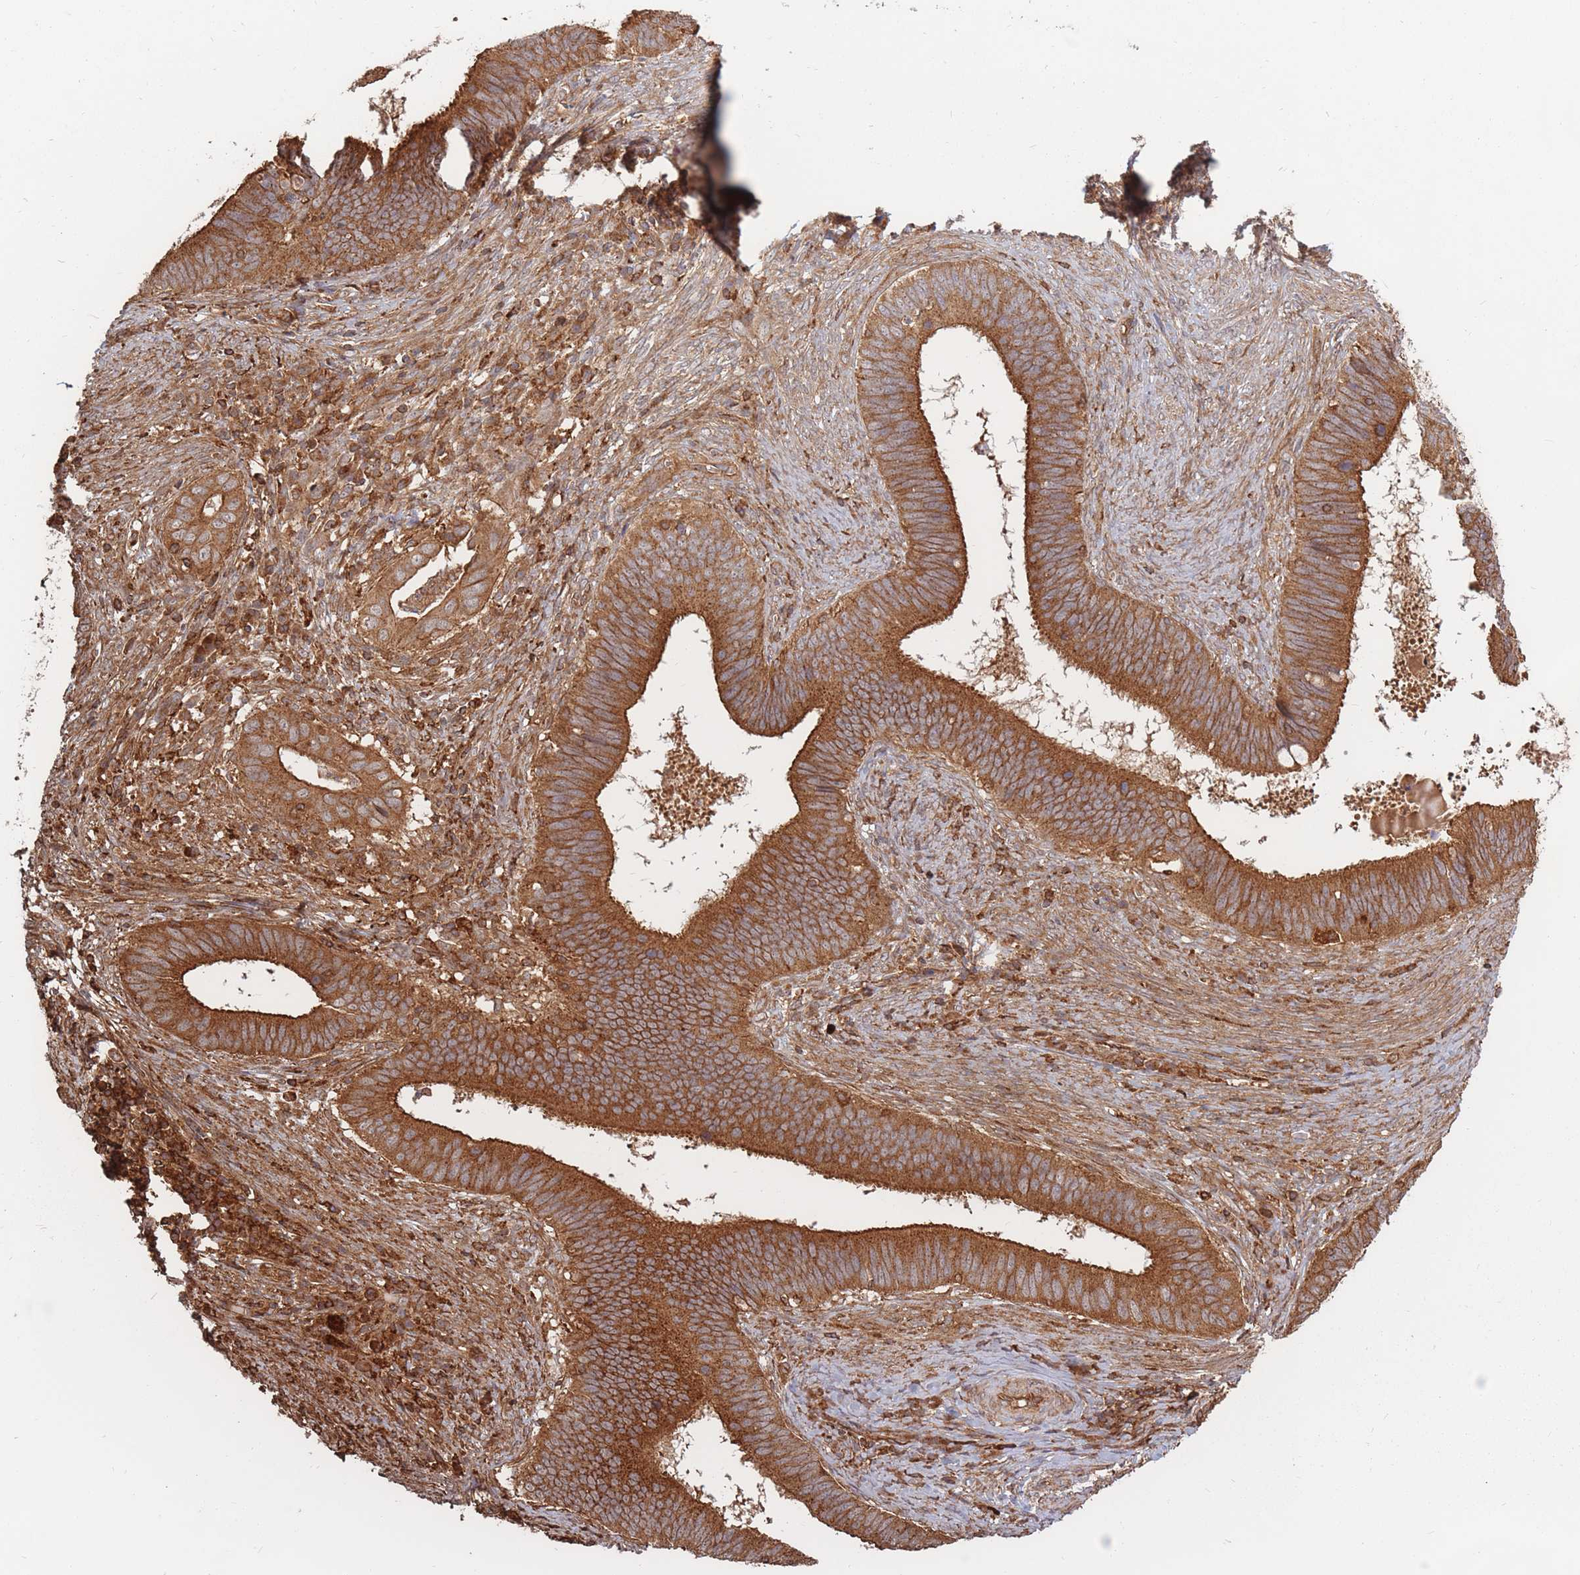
{"staining": {"intensity": "strong", "quantity": ">75%", "location": "cytoplasmic/membranous"}, "tissue": "cervical cancer", "cell_type": "Tumor cells", "image_type": "cancer", "snomed": [{"axis": "morphology", "description": "Adenocarcinoma, NOS"}, {"axis": "topography", "description": "Cervix"}], "caption": "Human cervical adenocarcinoma stained for a protein (brown) exhibits strong cytoplasmic/membranous positive positivity in approximately >75% of tumor cells.", "gene": "RASSF2", "patient": {"sex": "female", "age": 42}}